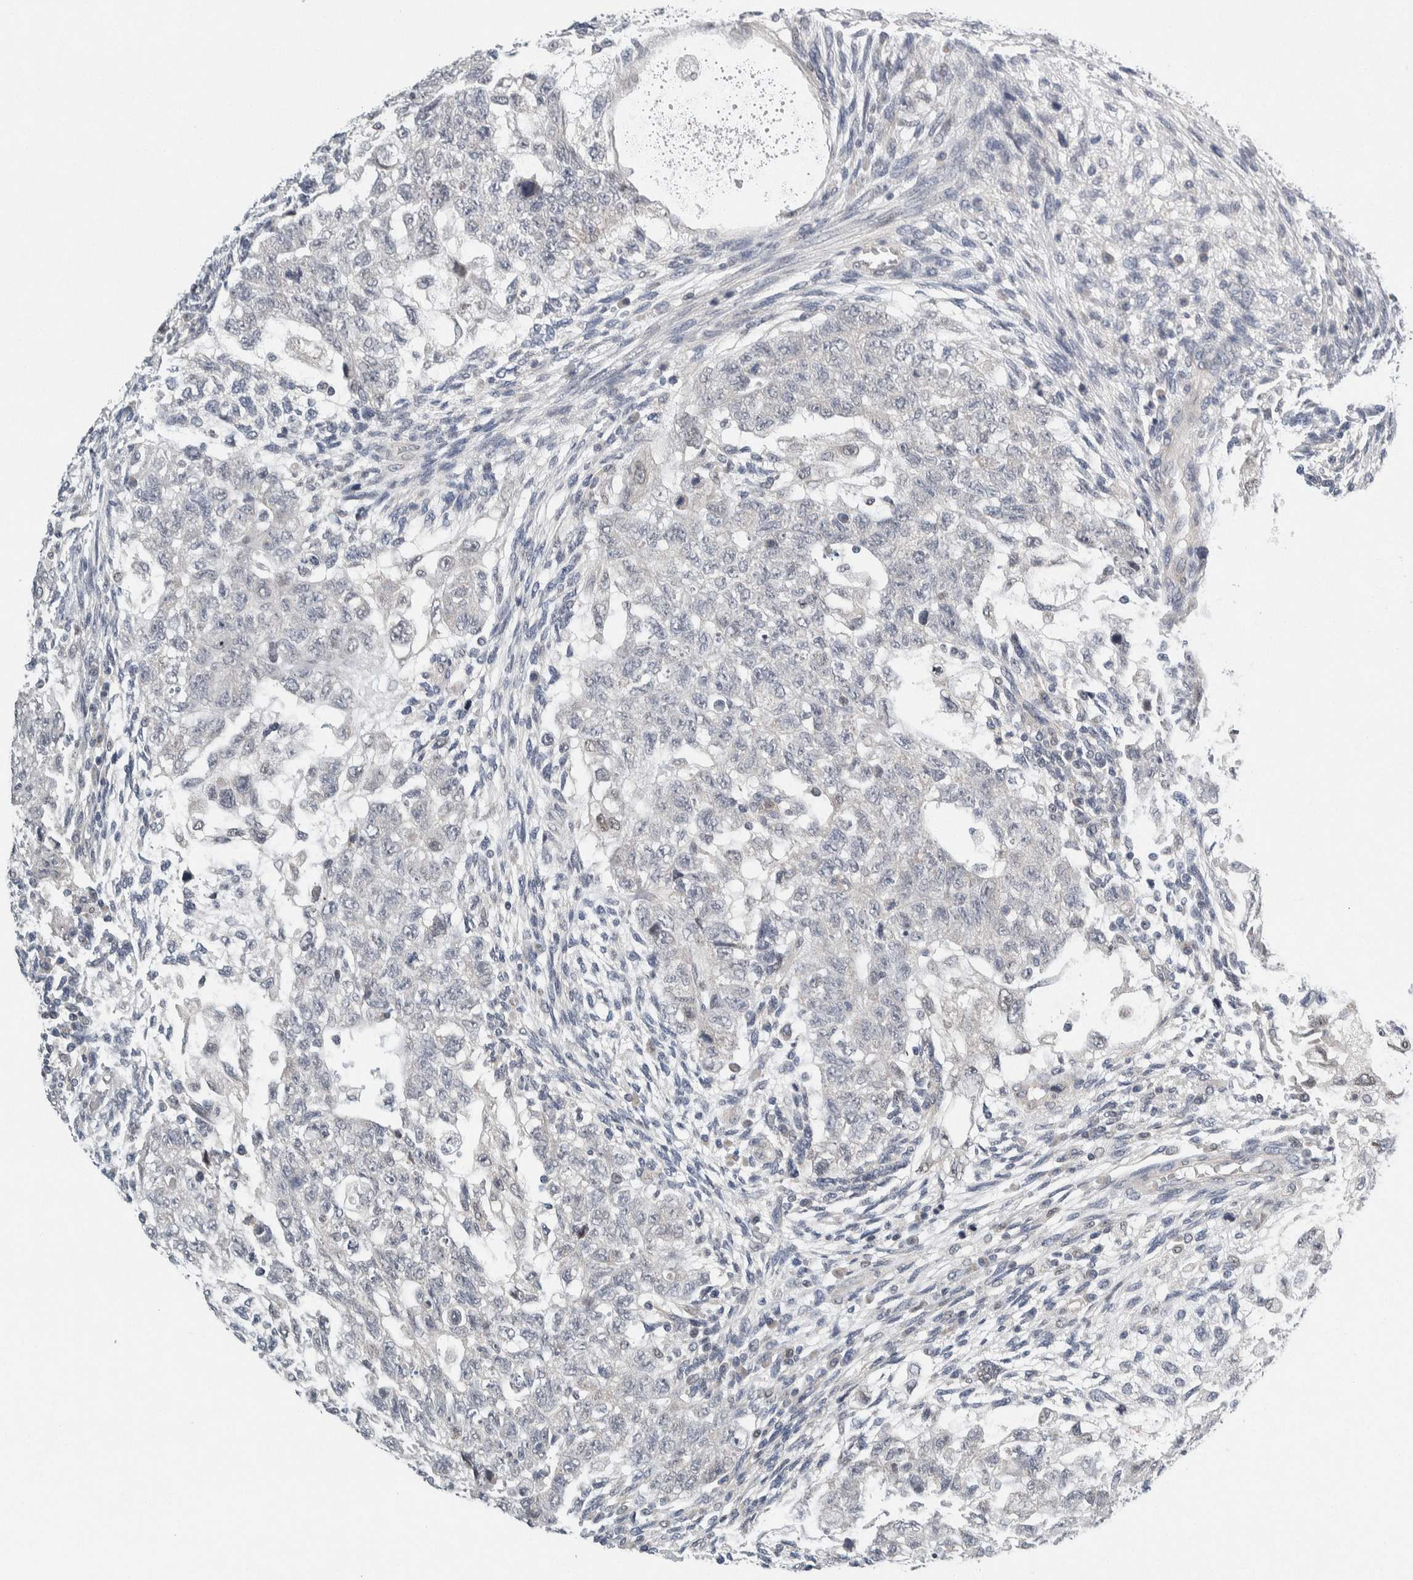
{"staining": {"intensity": "negative", "quantity": "none", "location": "none"}, "tissue": "testis cancer", "cell_type": "Tumor cells", "image_type": "cancer", "snomed": [{"axis": "morphology", "description": "Normal tissue, NOS"}, {"axis": "morphology", "description": "Carcinoma, Embryonal, NOS"}, {"axis": "topography", "description": "Testis"}], "caption": "Image shows no significant protein staining in tumor cells of testis cancer.", "gene": "NEUROD1", "patient": {"sex": "male", "age": 36}}